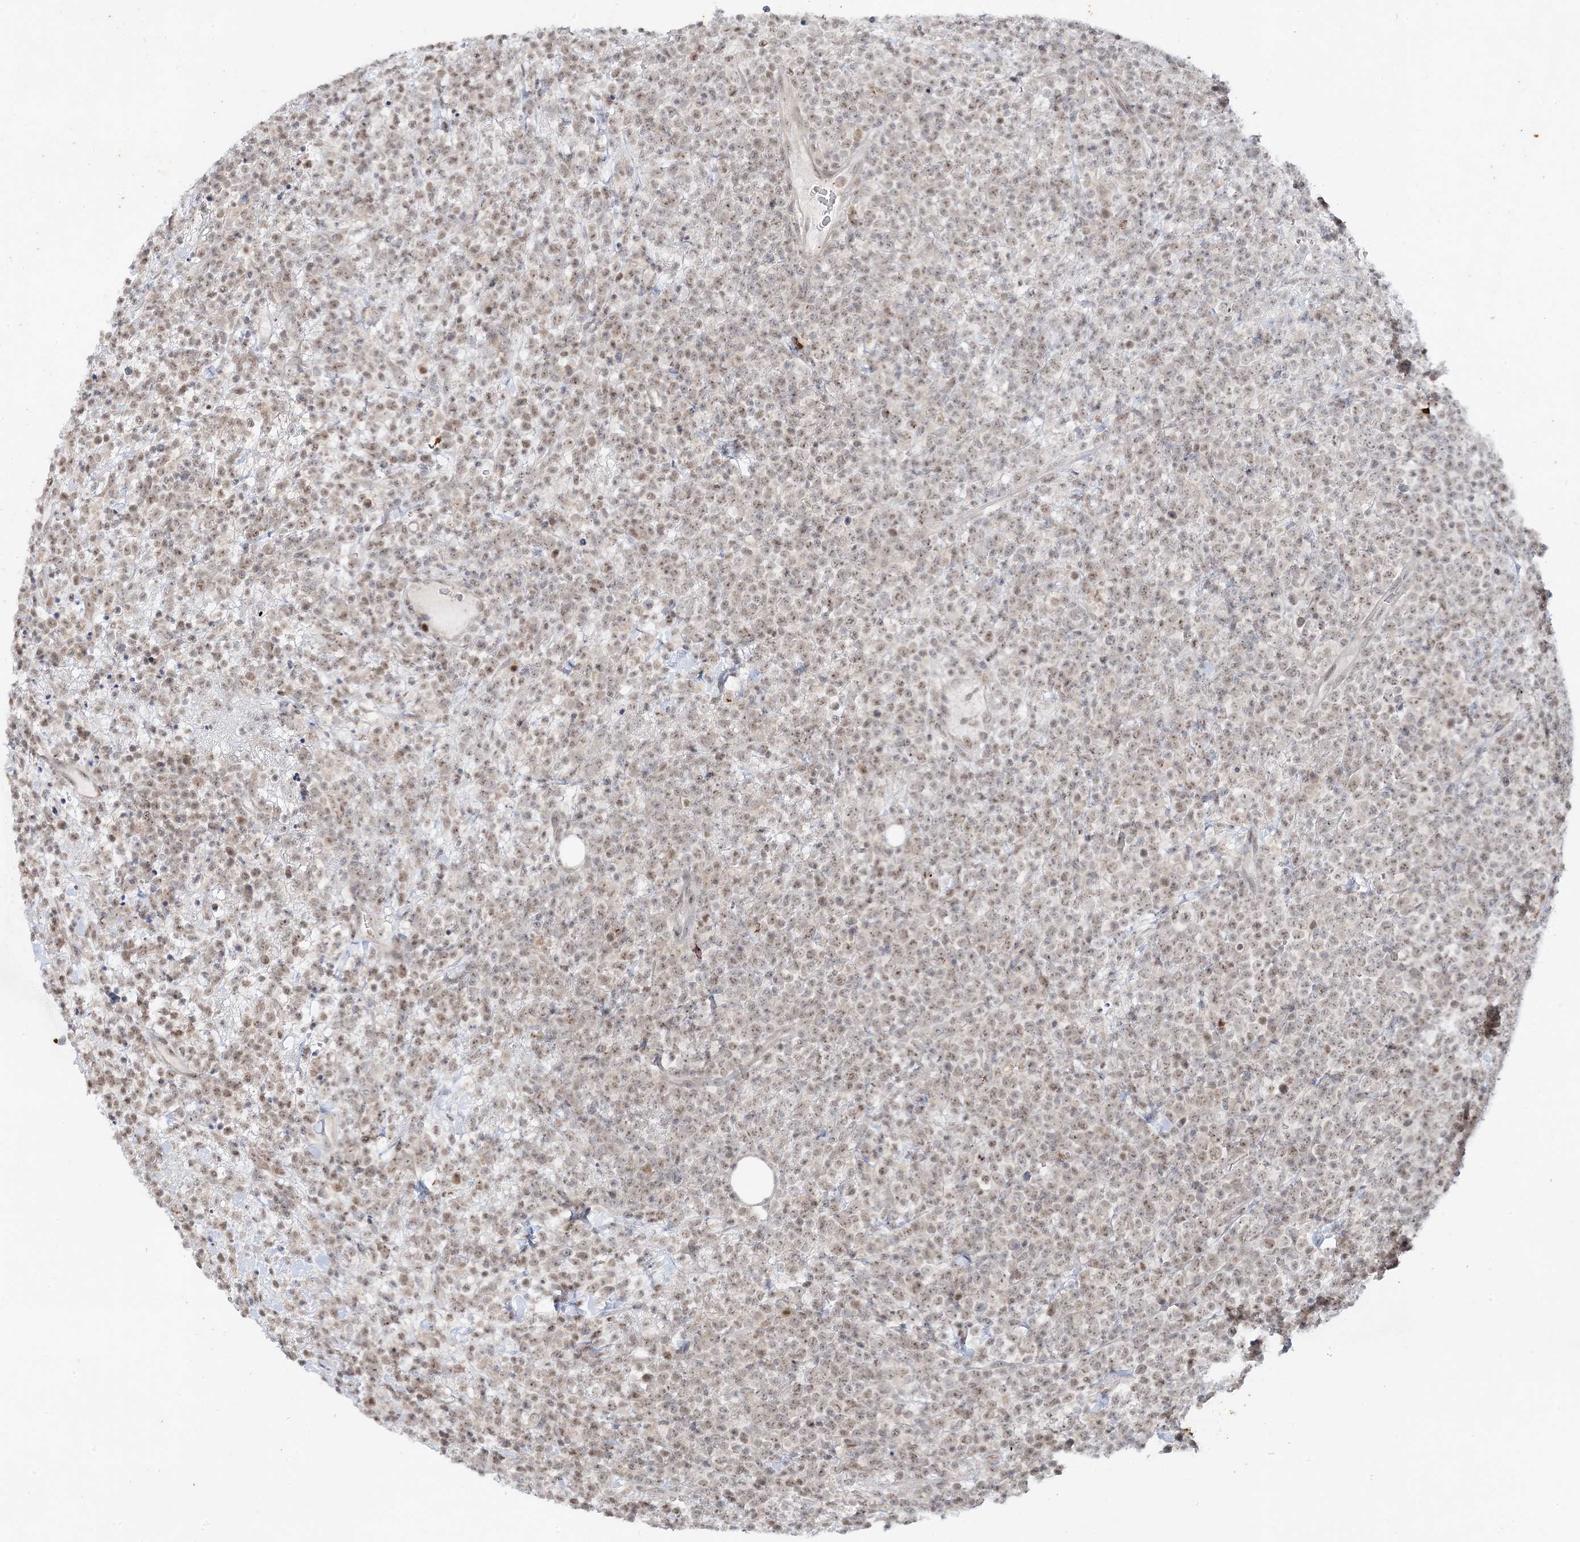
{"staining": {"intensity": "weak", "quantity": ">75%", "location": "nuclear"}, "tissue": "lymphoma", "cell_type": "Tumor cells", "image_type": "cancer", "snomed": [{"axis": "morphology", "description": "Malignant lymphoma, non-Hodgkin's type, High grade"}, {"axis": "topography", "description": "Colon"}], "caption": "DAB immunohistochemical staining of lymphoma displays weak nuclear protein positivity in approximately >75% of tumor cells.", "gene": "LEXM", "patient": {"sex": "female", "age": 53}}